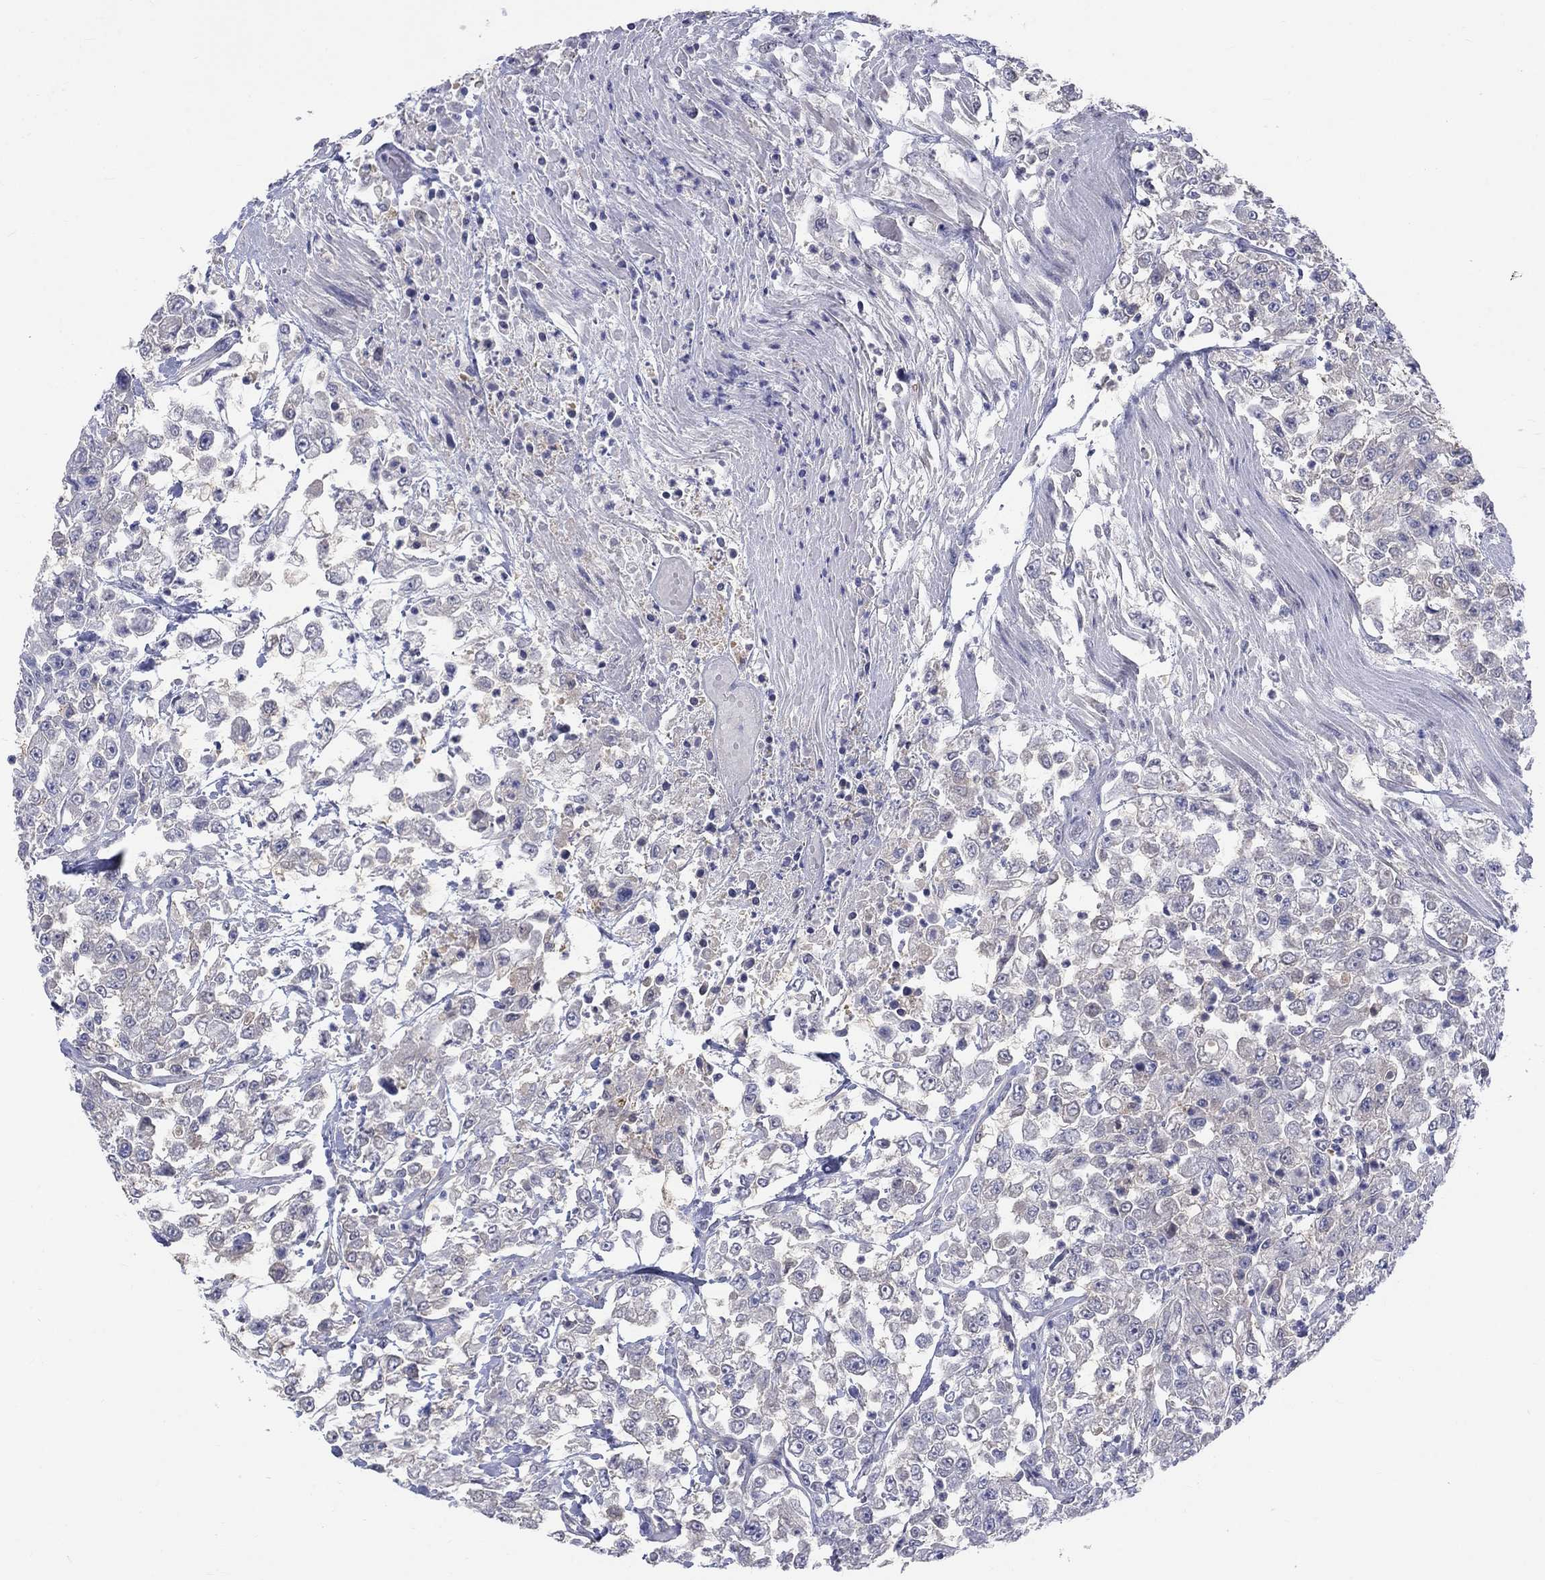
{"staining": {"intensity": "negative", "quantity": "none", "location": "none"}, "tissue": "urothelial cancer", "cell_type": "Tumor cells", "image_type": "cancer", "snomed": [{"axis": "morphology", "description": "Urothelial carcinoma, High grade"}, {"axis": "topography", "description": "Urinary bladder"}], "caption": "A photomicrograph of human urothelial cancer is negative for staining in tumor cells. (Stains: DAB IHC with hematoxylin counter stain, Microscopy: brightfield microscopy at high magnification).", "gene": "EGFLAM", "patient": {"sex": "male", "age": 46}}